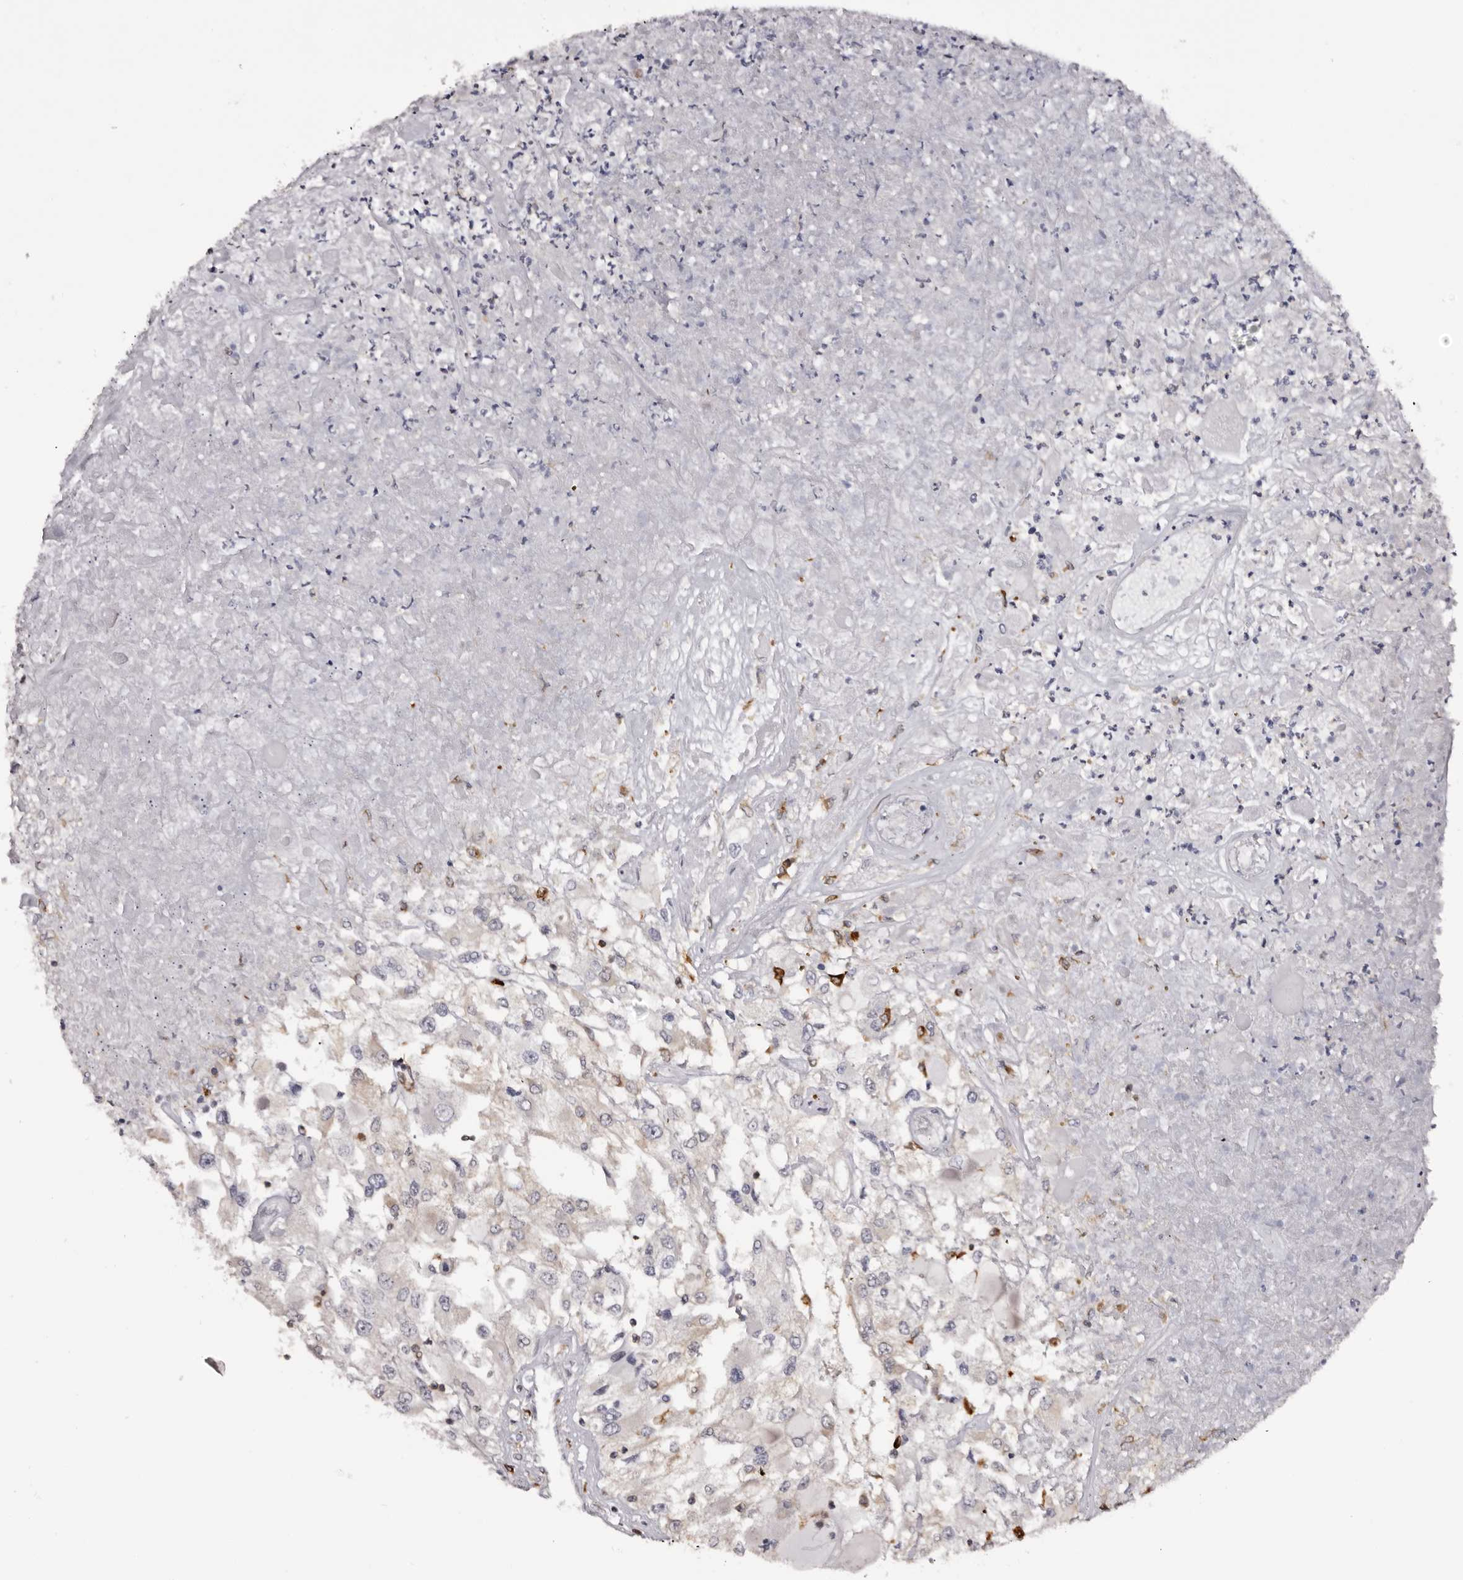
{"staining": {"intensity": "negative", "quantity": "none", "location": "none"}, "tissue": "renal cancer", "cell_type": "Tumor cells", "image_type": "cancer", "snomed": [{"axis": "morphology", "description": "Adenocarcinoma, NOS"}, {"axis": "topography", "description": "Kidney"}], "caption": "This is an immunohistochemistry (IHC) histopathology image of adenocarcinoma (renal). There is no expression in tumor cells.", "gene": "TNNI1", "patient": {"sex": "female", "age": 52}}